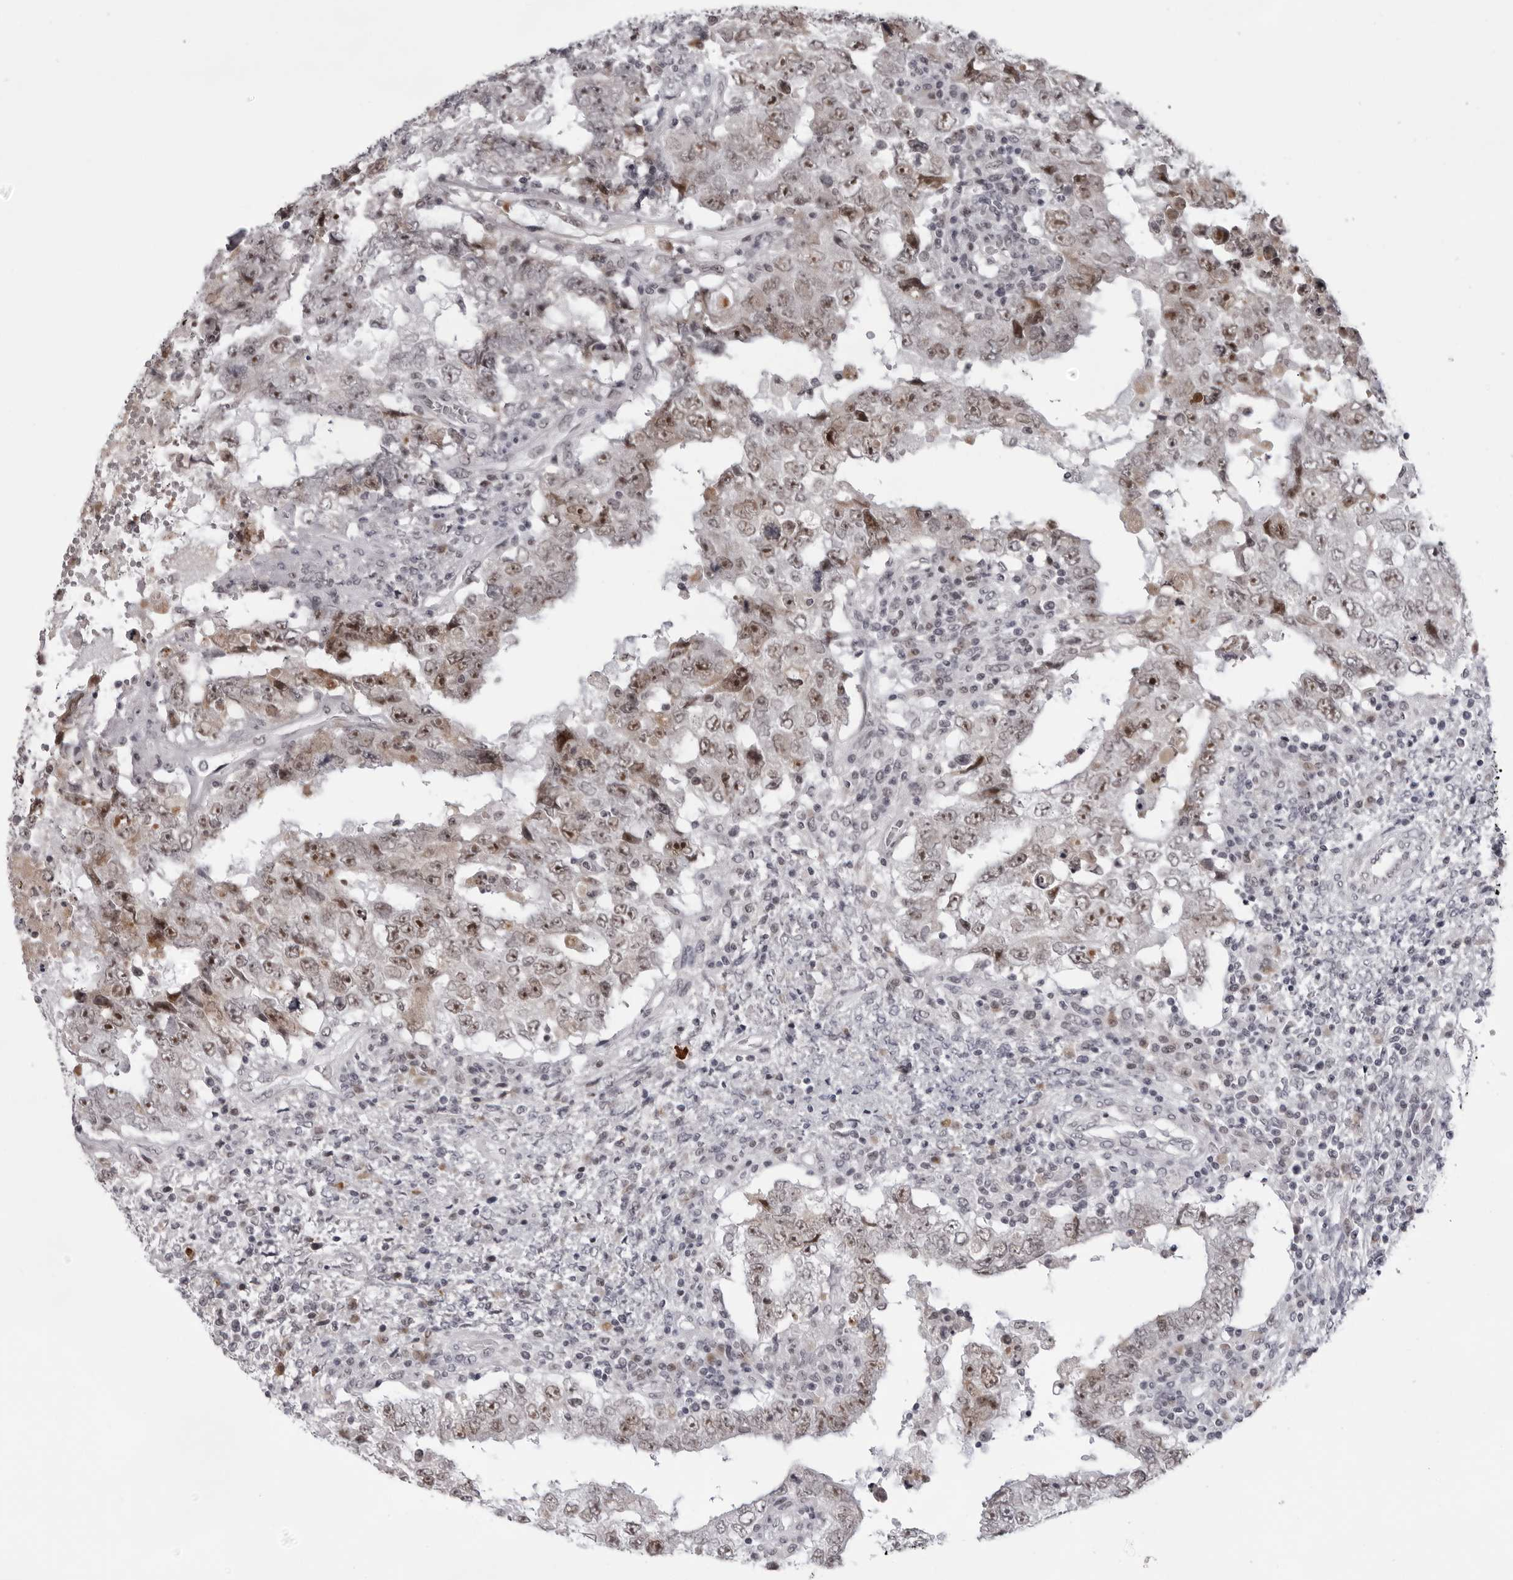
{"staining": {"intensity": "moderate", "quantity": ">75%", "location": "nuclear"}, "tissue": "testis cancer", "cell_type": "Tumor cells", "image_type": "cancer", "snomed": [{"axis": "morphology", "description": "Carcinoma, Embryonal, NOS"}, {"axis": "topography", "description": "Testis"}], "caption": "Protein staining by immunohistochemistry (IHC) shows moderate nuclear positivity in approximately >75% of tumor cells in testis cancer.", "gene": "EXOSC10", "patient": {"sex": "male", "age": 26}}